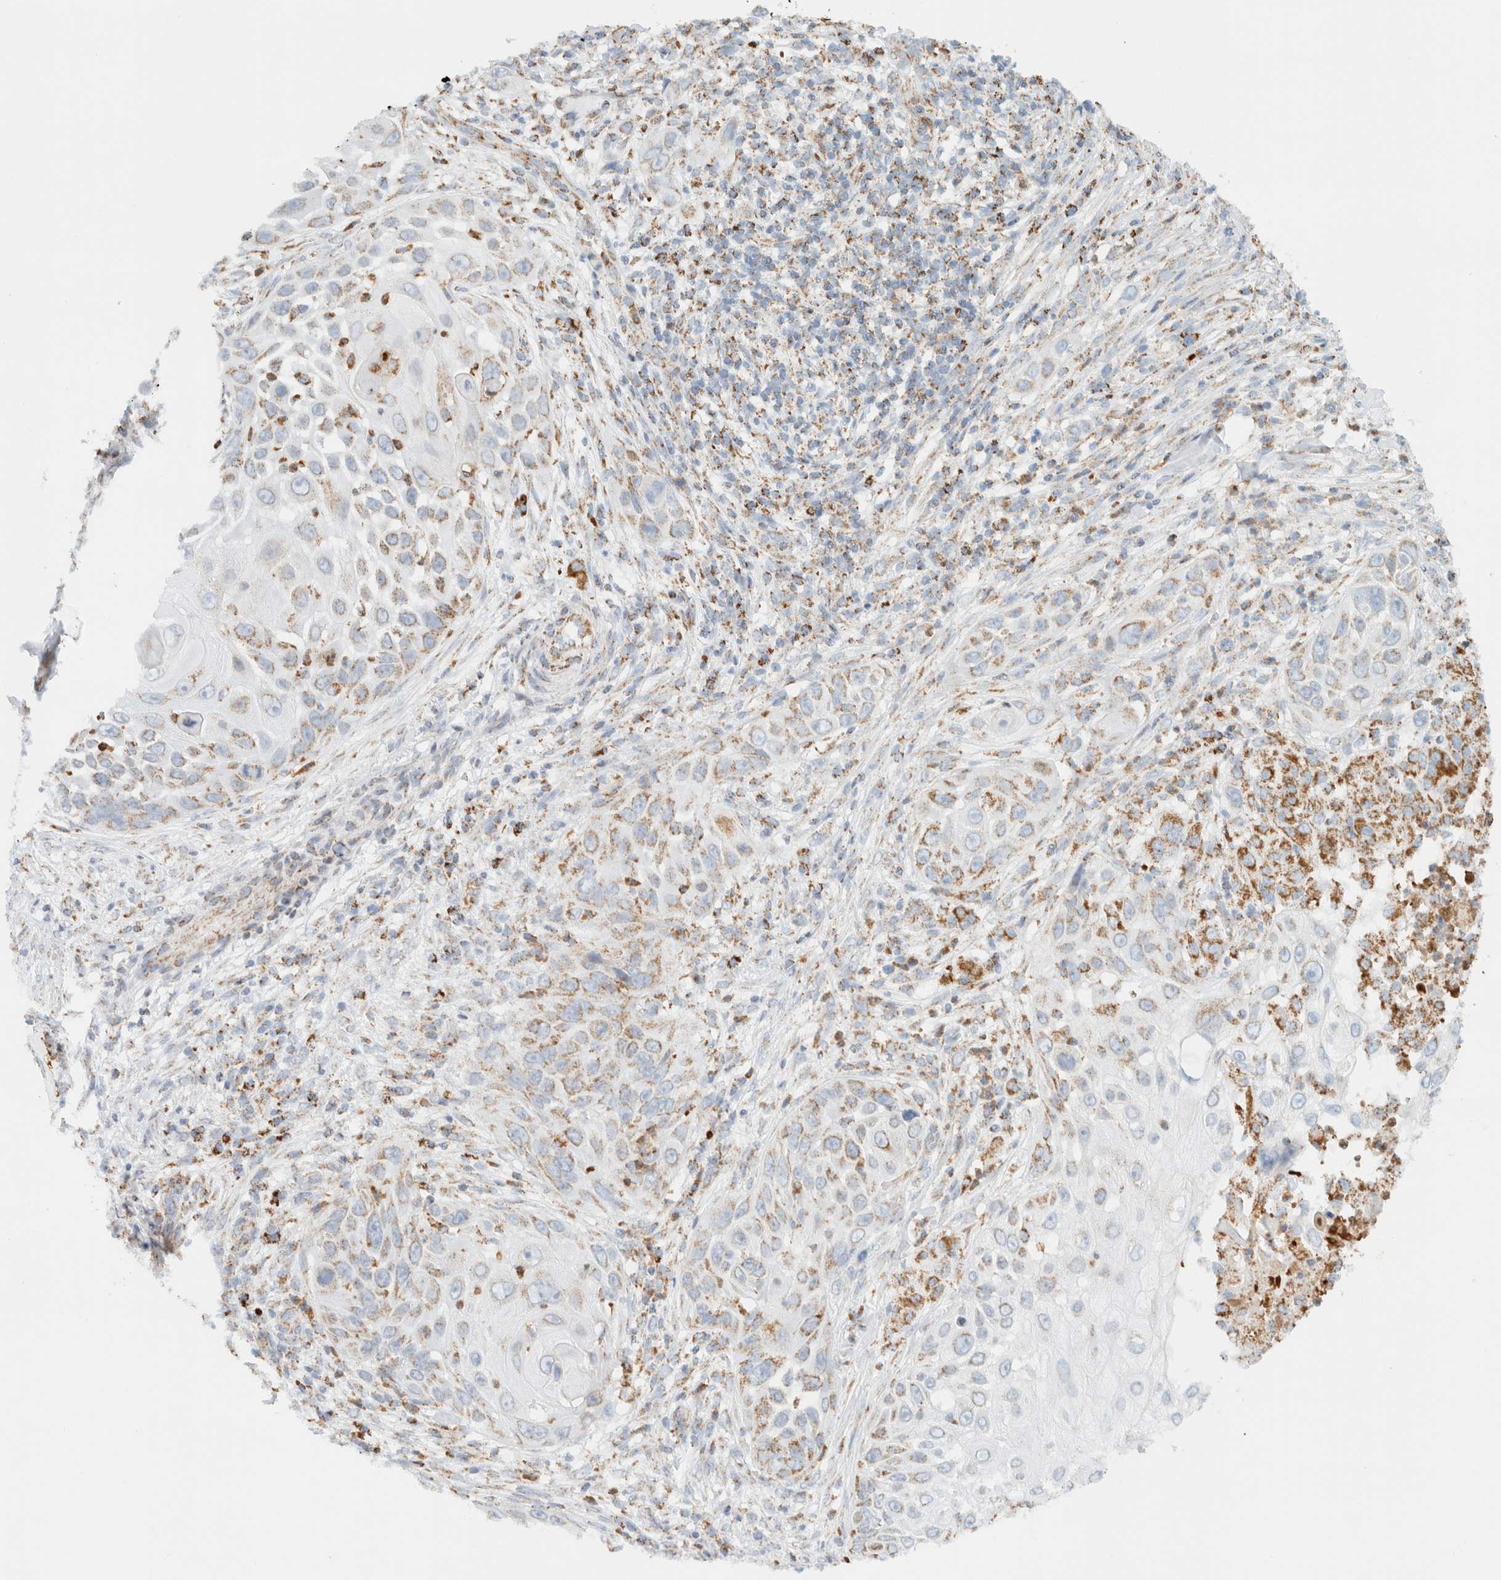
{"staining": {"intensity": "moderate", "quantity": "<25%", "location": "cytoplasmic/membranous"}, "tissue": "skin cancer", "cell_type": "Tumor cells", "image_type": "cancer", "snomed": [{"axis": "morphology", "description": "Squamous cell carcinoma, NOS"}, {"axis": "topography", "description": "Skin"}], "caption": "Skin cancer stained with a brown dye reveals moderate cytoplasmic/membranous positive staining in about <25% of tumor cells.", "gene": "KIFAP3", "patient": {"sex": "female", "age": 44}}